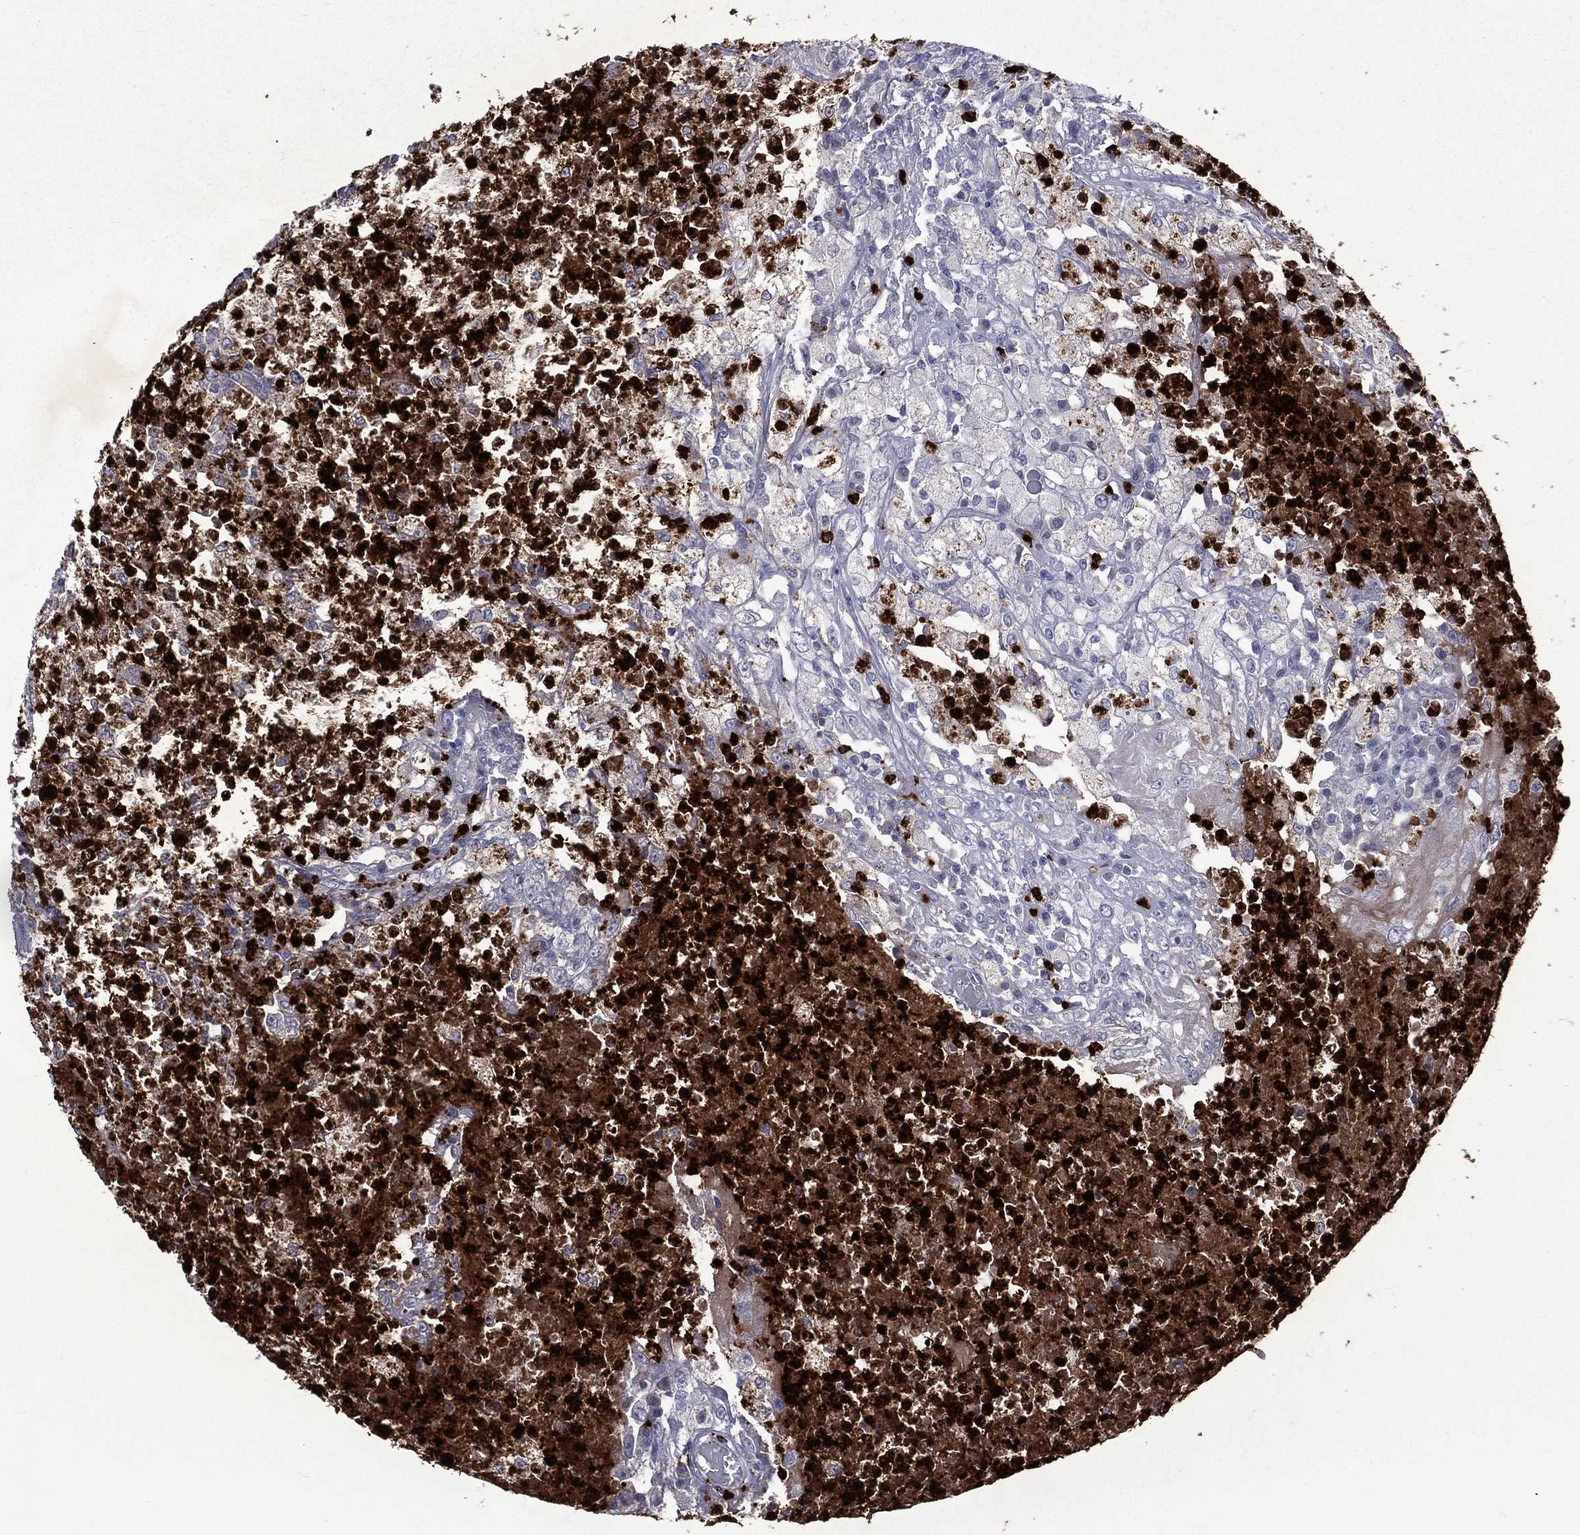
{"staining": {"intensity": "negative", "quantity": "none", "location": "none"}, "tissue": "testis cancer", "cell_type": "Tumor cells", "image_type": "cancer", "snomed": [{"axis": "morphology", "description": "Necrosis, NOS"}, {"axis": "morphology", "description": "Carcinoma, Embryonal, NOS"}, {"axis": "topography", "description": "Testis"}], "caption": "Tumor cells are negative for brown protein staining in testis cancer.", "gene": "ELANE", "patient": {"sex": "male", "age": 19}}